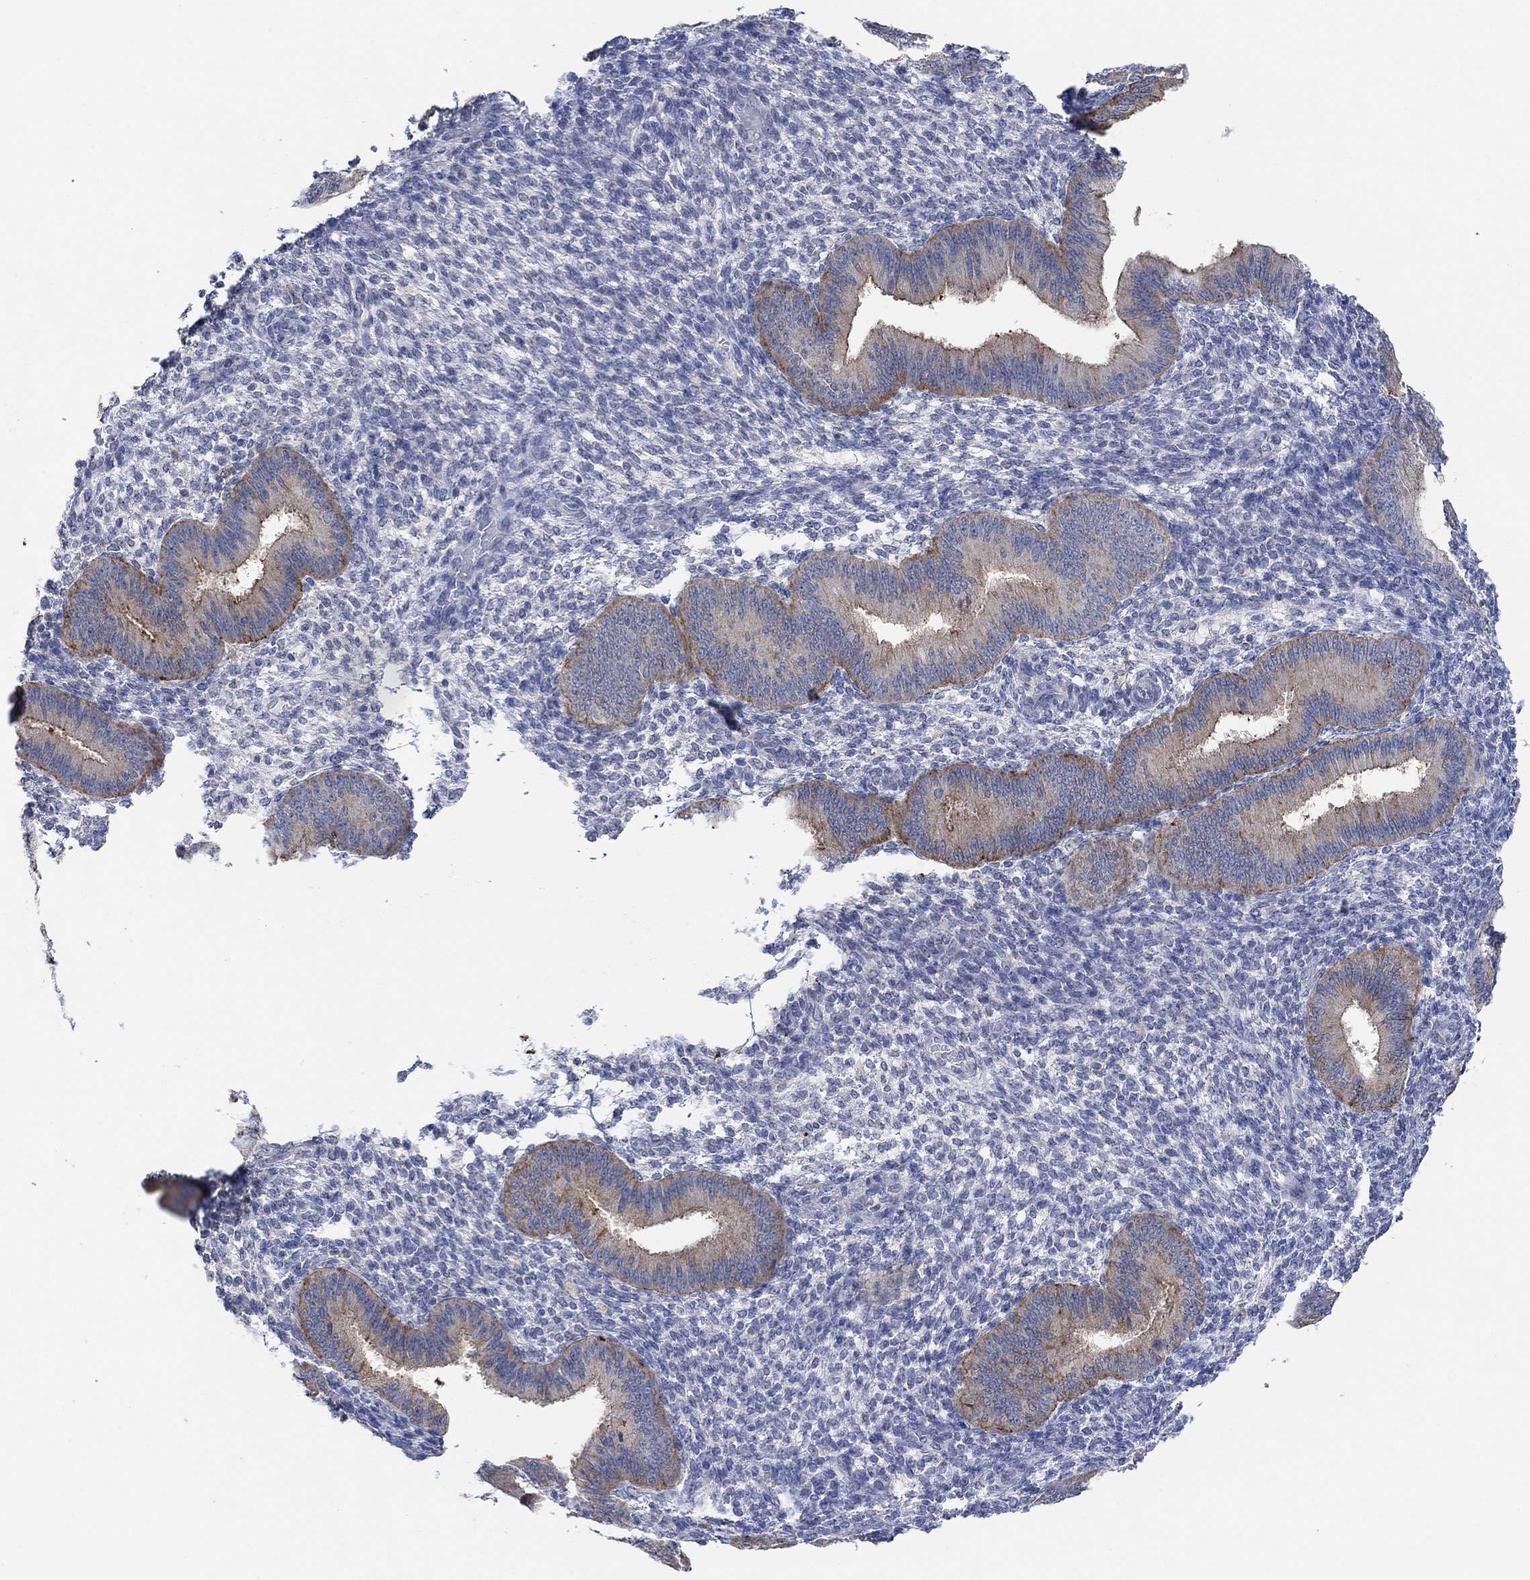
{"staining": {"intensity": "negative", "quantity": "none", "location": "none"}, "tissue": "endometrium", "cell_type": "Cells in endometrial stroma", "image_type": "normal", "snomed": [{"axis": "morphology", "description": "Normal tissue, NOS"}, {"axis": "topography", "description": "Endometrium"}], "caption": "Immunohistochemistry (IHC) micrograph of normal human endometrium stained for a protein (brown), which displays no expression in cells in endometrial stroma.", "gene": "RIMS1", "patient": {"sex": "female", "age": 39}}